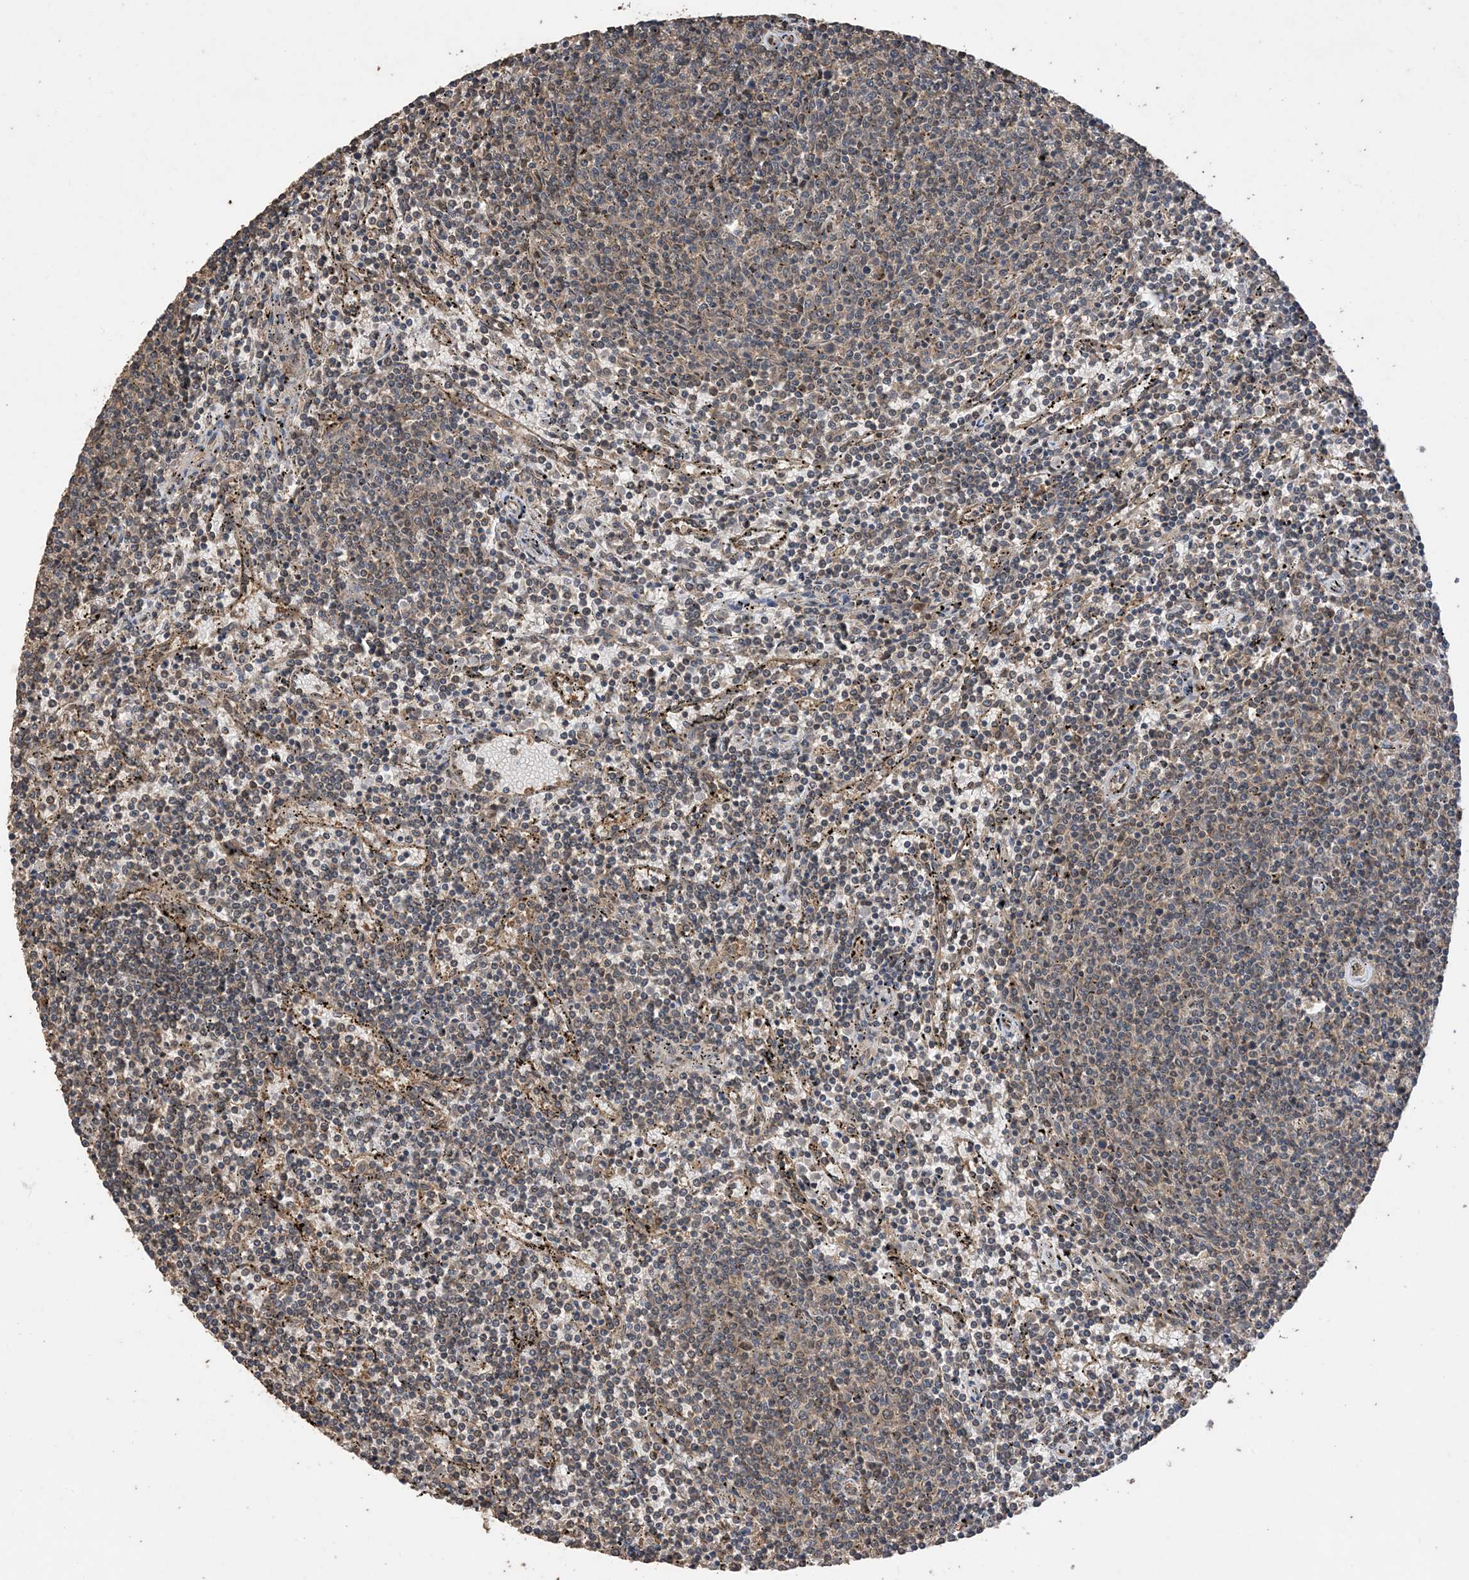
{"staining": {"intensity": "weak", "quantity": "25%-75%", "location": "cytoplasmic/membranous"}, "tissue": "lymphoma", "cell_type": "Tumor cells", "image_type": "cancer", "snomed": [{"axis": "morphology", "description": "Malignant lymphoma, non-Hodgkin's type, Low grade"}, {"axis": "topography", "description": "Spleen"}], "caption": "Low-grade malignant lymphoma, non-Hodgkin's type stained for a protein demonstrates weak cytoplasmic/membranous positivity in tumor cells.", "gene": "ZKSCAN5", "patient": {"sex": "female", "age": 50}}